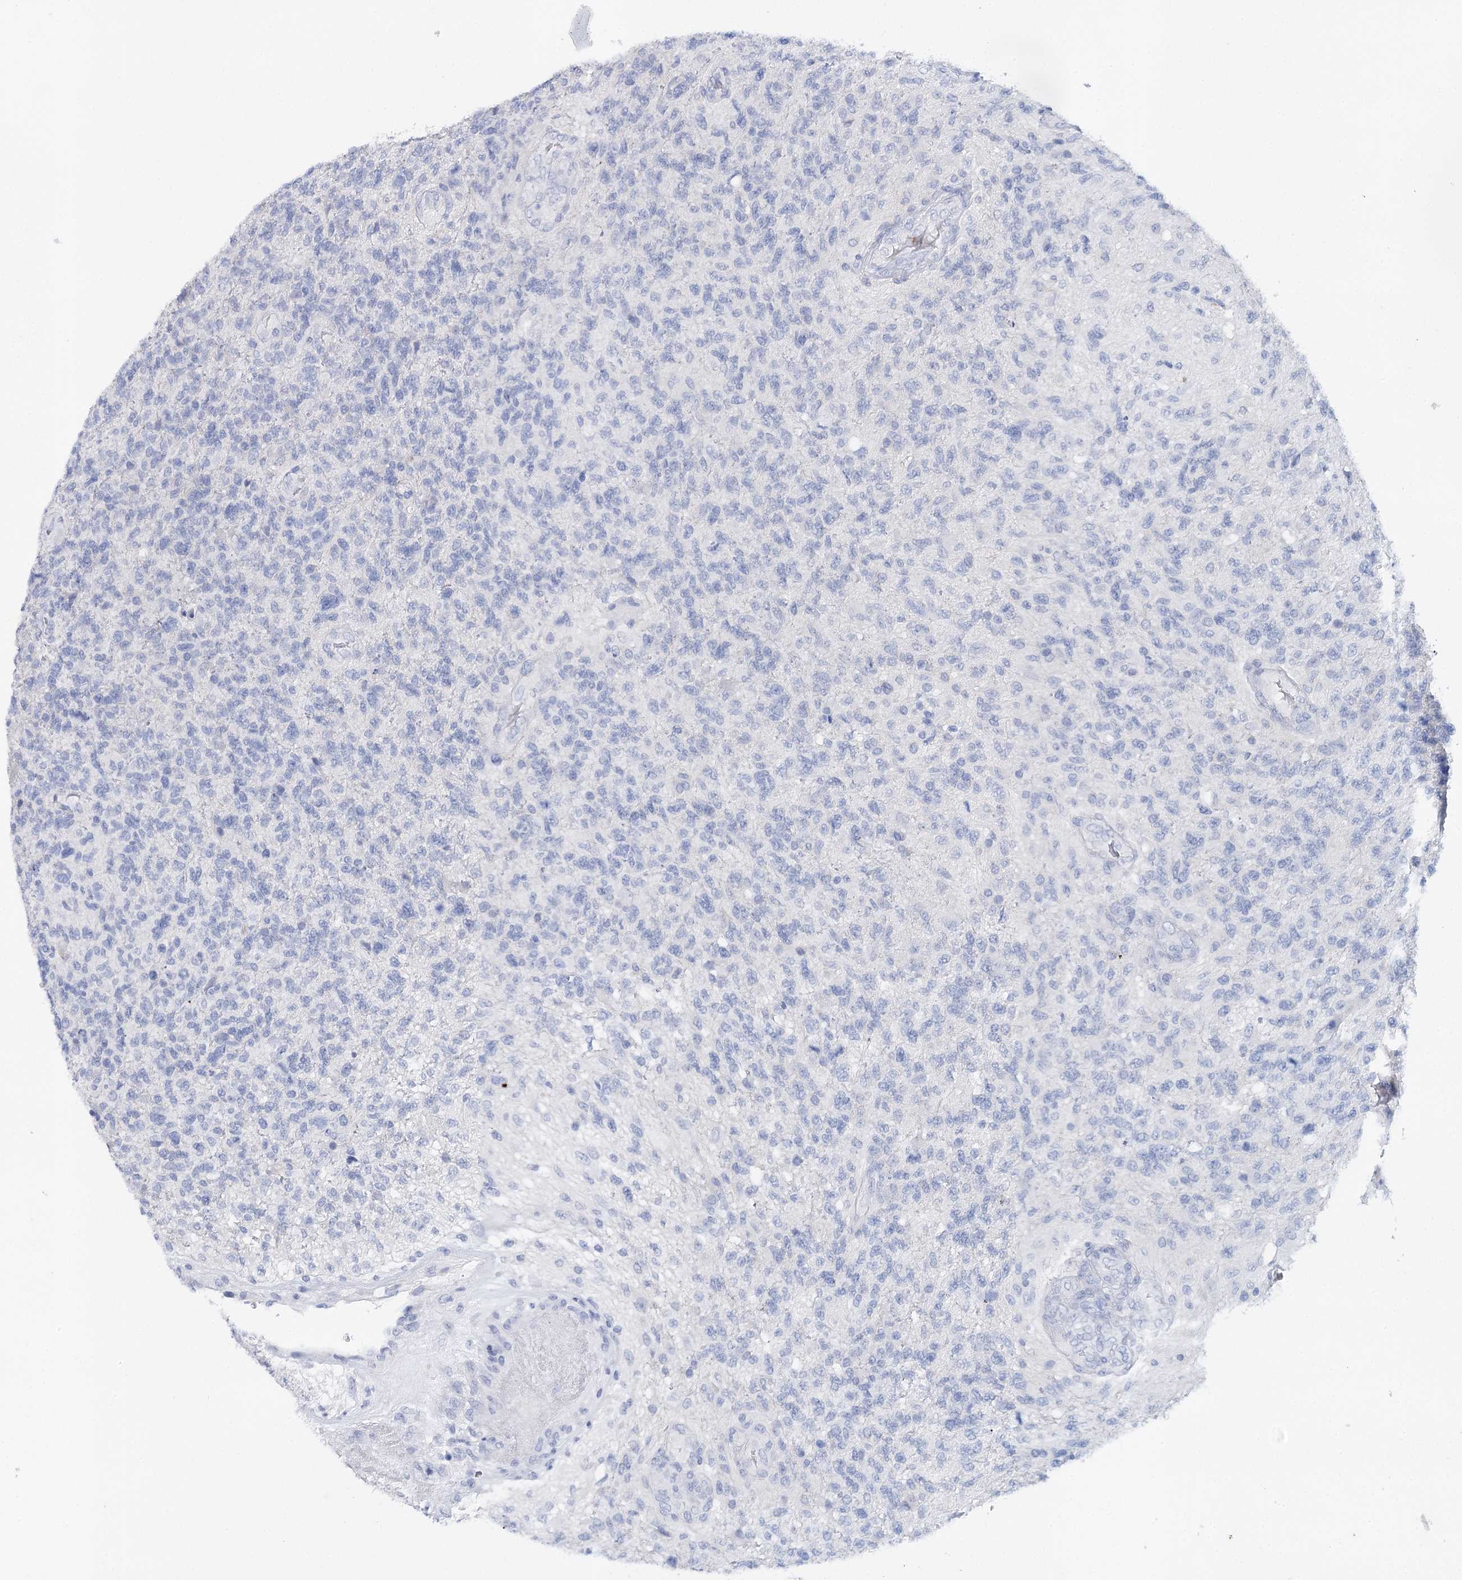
{"staining": {"intensity": "negative", "quantity": "none", "location": "none"}, "tissue": "glioma", "cell_type": "Tumor cells", "image_type": "cancer", "snomed": [{"axis": "morphology", "description": "Glioma, malignant, High grade"}, {"axis": "topography", "description": "Brain"}], "caption": "There is no significant positivity in tumor cells of malignant glioma (high-grade).", "gene": "CEACAM8", "patient": {"sex": "male", "age": 56}}